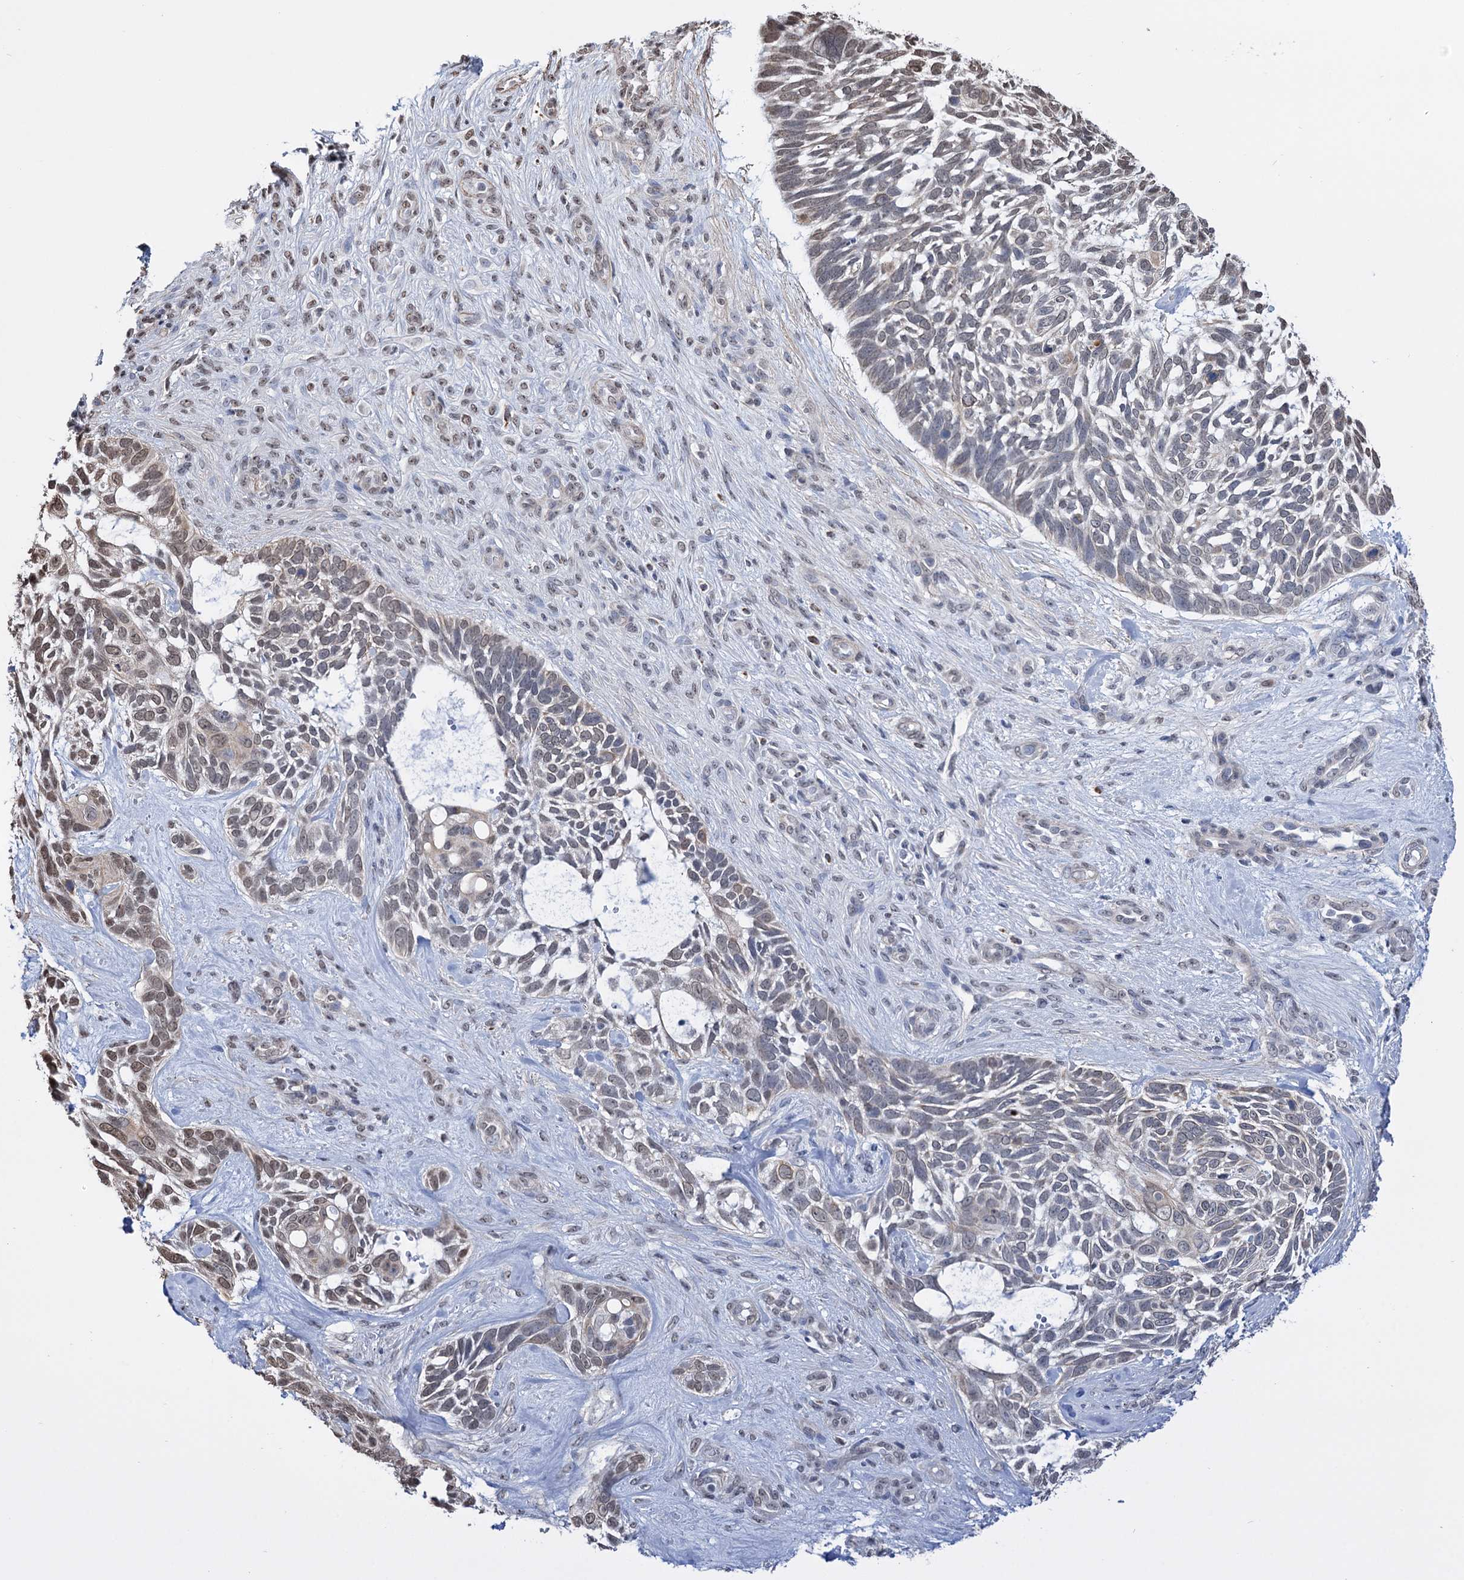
{"staining": {"intensity": "weak", "quantity": "25%-75%", "location": "nuclear"}, "tissue": "skin cancer", "cell_type": "Tumor cells", "image_type": "cancer", "snomed": [{"axis": "morphology", "description": "Basal cell carcinoma"}, {"axis": "topography", "description": "Skin"}], "caption": "Immunohistochemical staining of skin cancer (basal cell carcinoma) exhibits low levels of weak nuclear protein staining in approximately 25%-75% of tumor cells. The staining is performed using DAB brown chromogen to label protein expression. The nuclei are counter-stained blue using hematoxylin.", "gene": "ABHD10", "patient": {"sex": "male", "age": 88}}